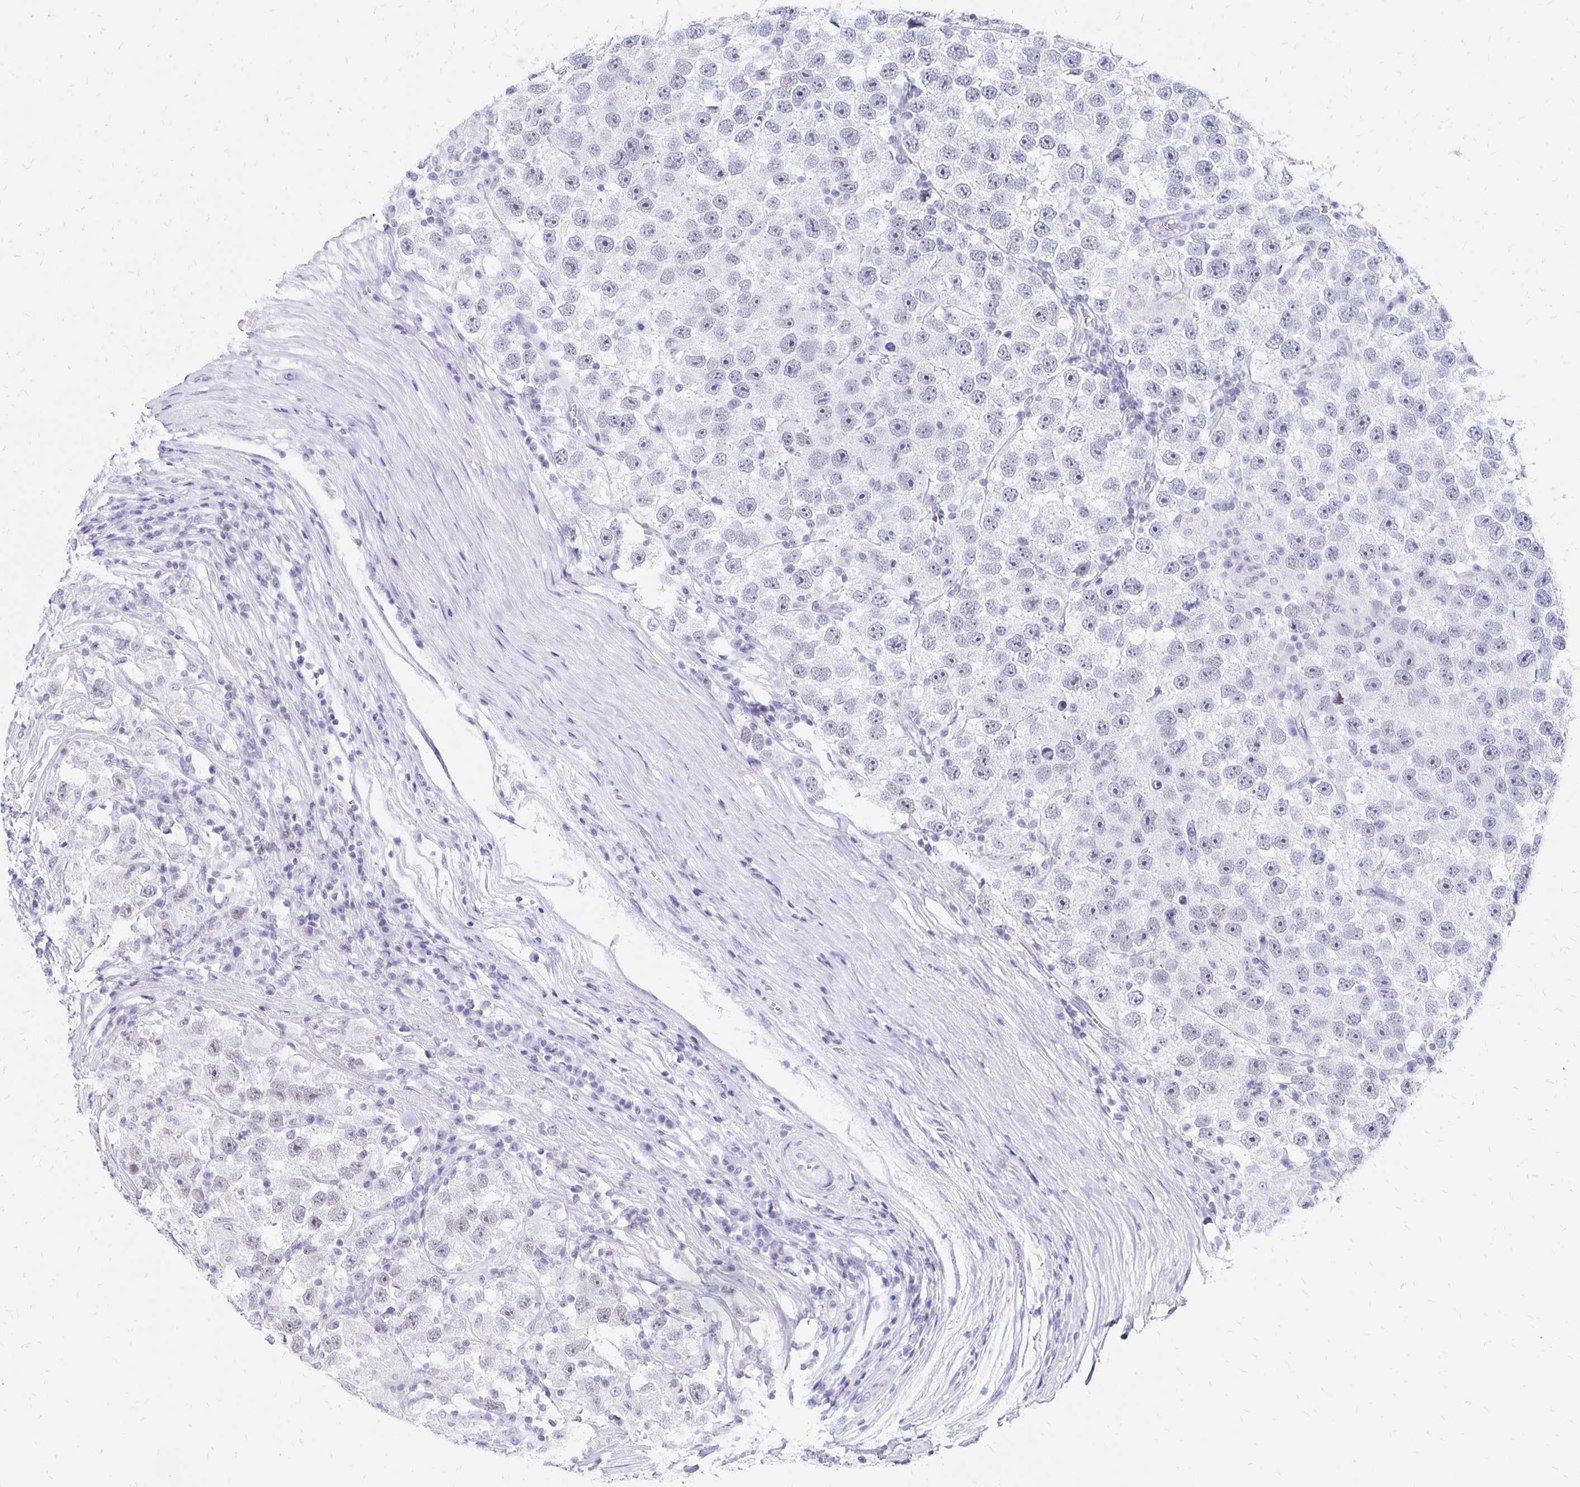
{"staining": {"intensity": "weak", "quantity": "<25%", "location": "nuclear"}, "tissue": "testis cancer", "cell_type": "Tumor cells", "image_type": "cancer", "snomed": [{"axis": "morphology", "description": "Seminoma, NOS"}, {"axis": "topography", "description": "Testis"}], "caption": "A photomicrograph of testis cancer stained for a protein exhibits no brown staining in tumor cells.", "gene": "SYT2", "patient": {"sex": "male", "age": 26}}